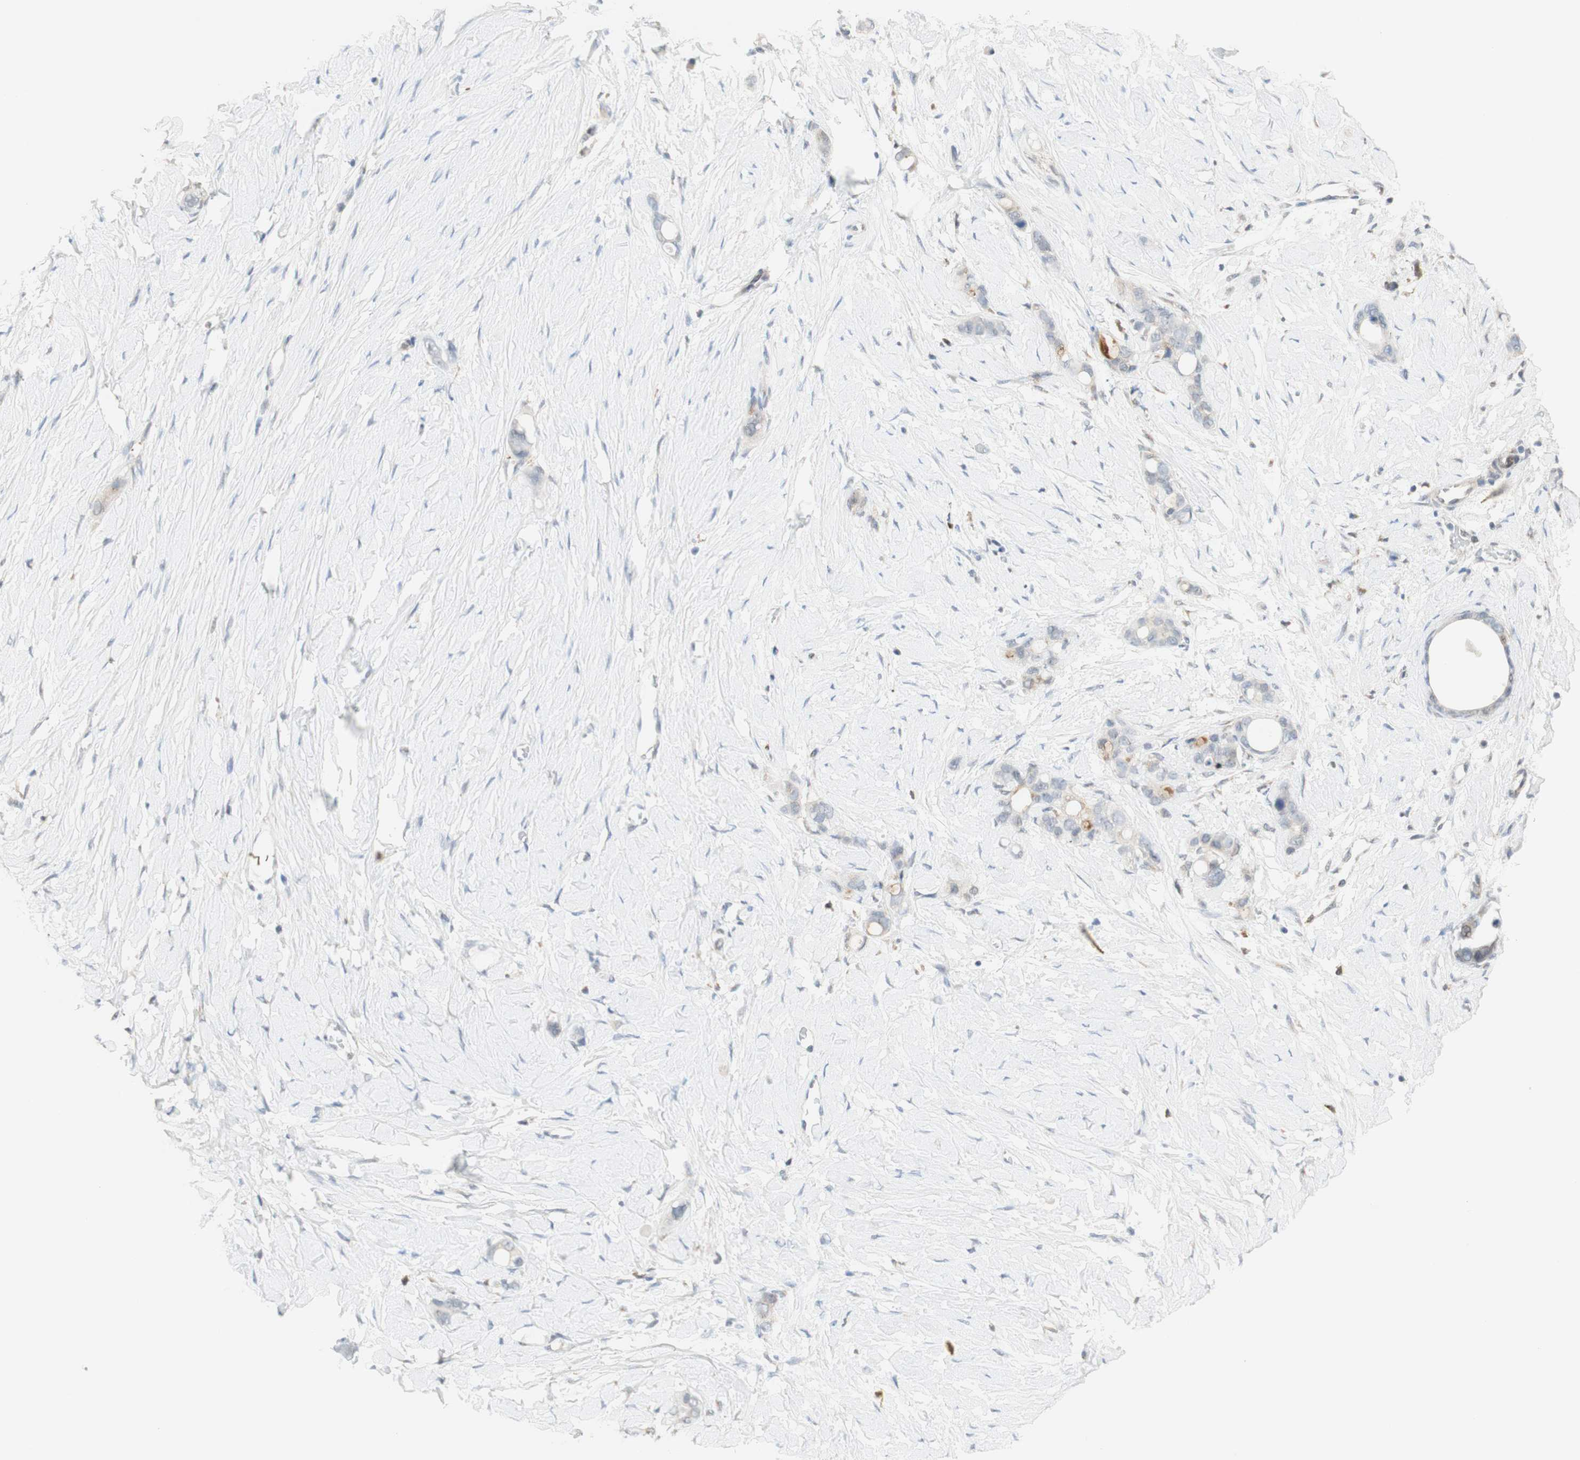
{"staining": {"intensity": "weak", "quantity": "<25%", "location": "cytoplasmic/membranous"}, "tissue": "stomach cancer", "cell_type": "Tumor cells", "image_type": "cancer", "snomed": [{"axis": "morphology", "description": "Adenocarcinoma, NOS"}, {"axis": "topography", "description": "Stomach"}], "caption": "A micrograph of stomach cancer stained for a protein reveals no brown staining in tumor cells. Brightfield microscopy of immunohistochemistry (IHC) stained with DAB (3,3'-diaminobenzidine) (brown) and hematoxylin (blue), captured at high magnification.", "gene": "GAPT", "patient": {"sex": "female", "age": 75}}